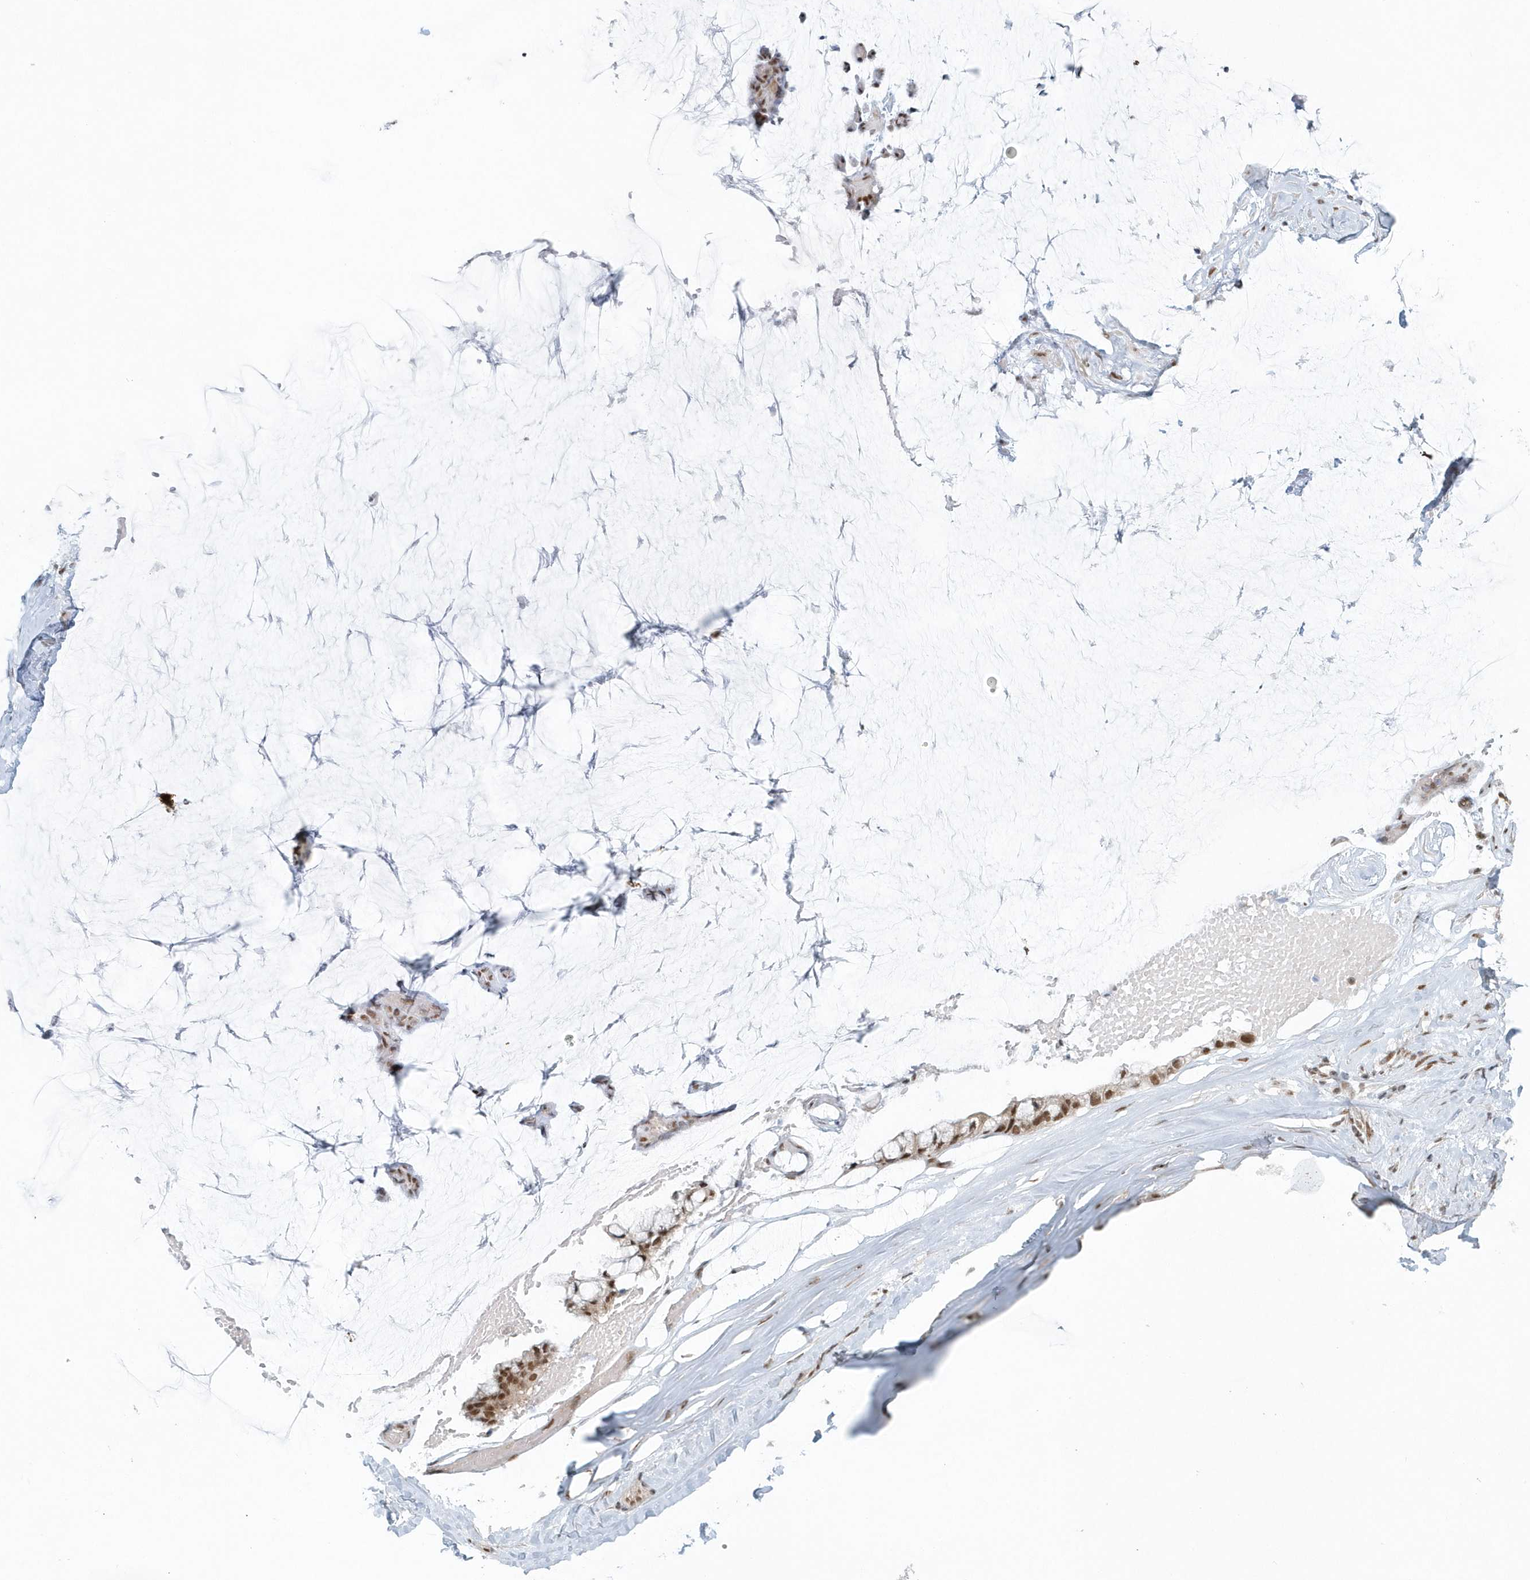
{"staining": {"intensity": "moderate", "quantity": ">75%", "location": "nuclear"}, "tissue": "ovarian cancer", "cell_type": "Tumor cells", "image_type": "cancer", "snomed": [{"axis": "morphology", "description": "Cystadenocarcinoma, mucinous, NOS"}, {"axis": "topography", "description": "Ovary"}], "caption": "An immunohistochemistry image of tumor tissue is shown. Protein staining in brown labels moderate nuclear positivity in ovarian cancer within tumor cells.", "gene": "YTHDC1", "patient": {"sex": "female", "age": 39}}